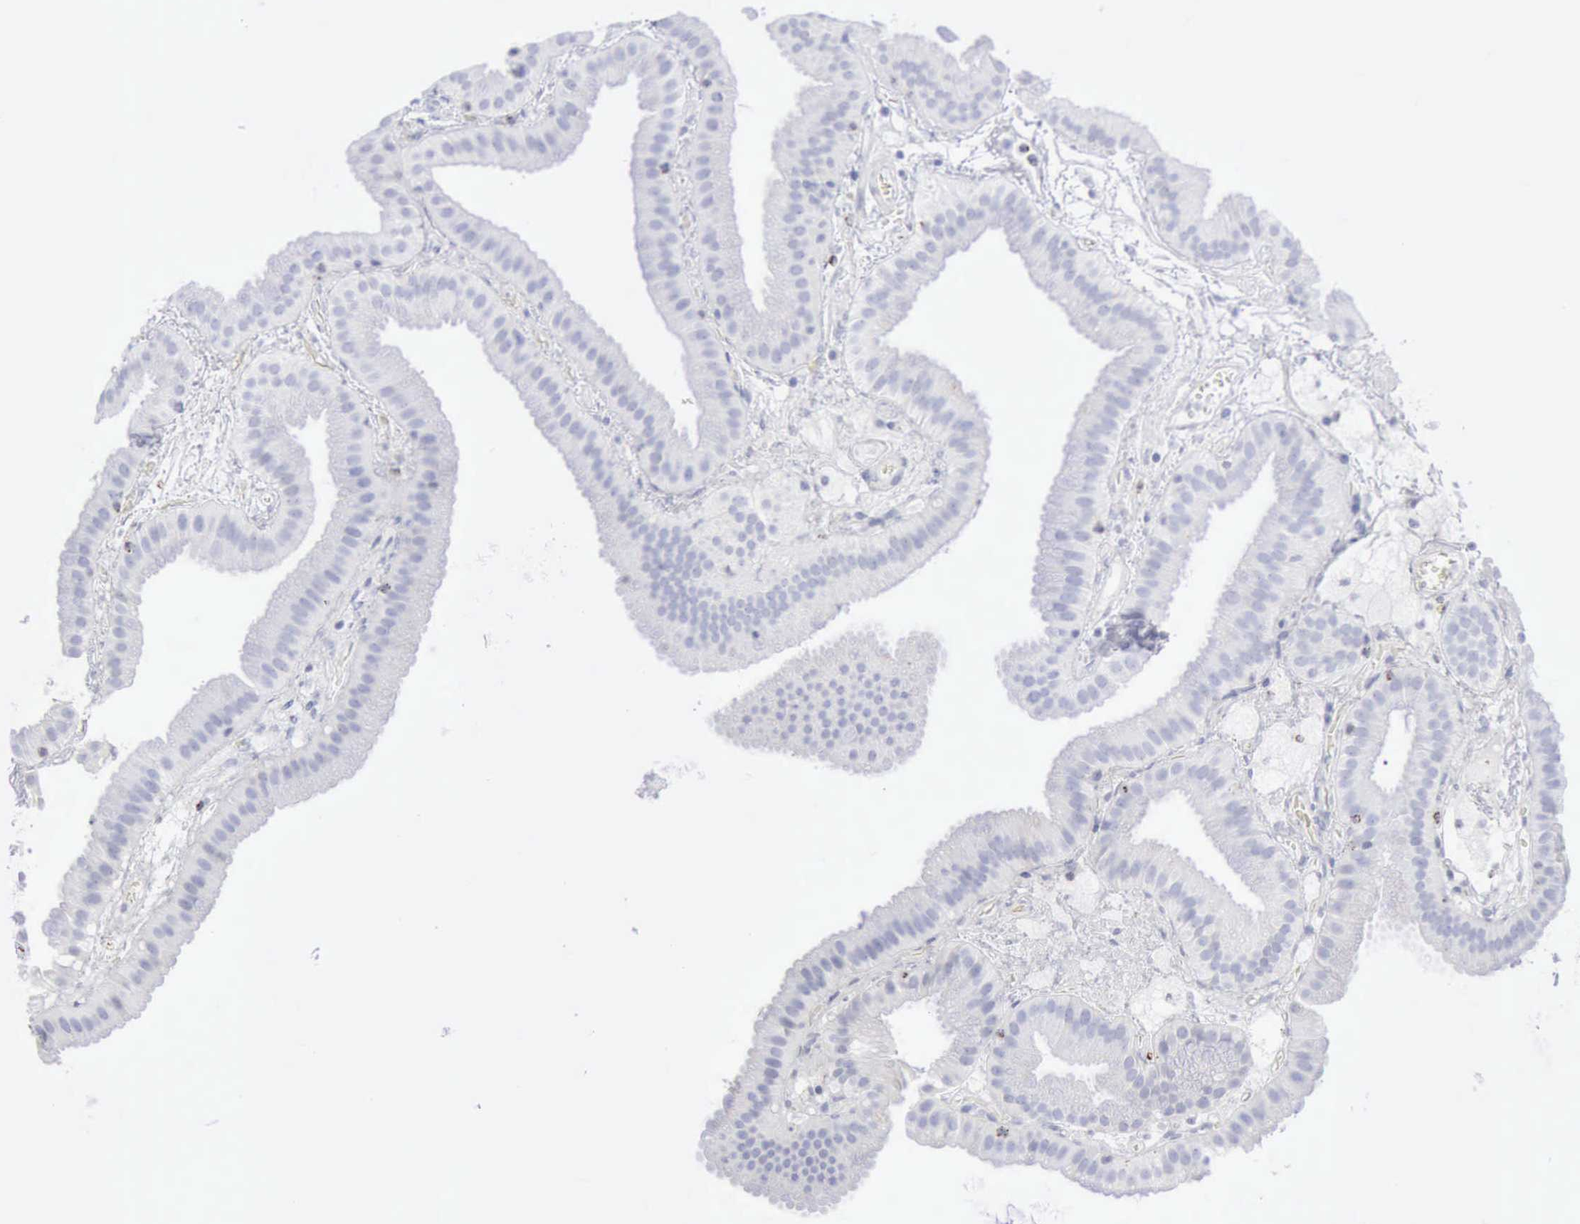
{"staining": {"intensity": "negative", "quantity": "none", "location": "none"}, "tissue": "gallbladder", "cell_type": "Glandular cells", "image_type": "normal", "snomed": [{"axis": "morphology", "description": "Normal tissue, NOS"}, {"axis": "topography", "description": "Gallbladder"}], "caption": "This is an IHC histopathology image of normal human gallbladder. There is no staining in glandular cells.", "gene": "GZMB", "patient": {"sex": "female", "age": 63}}